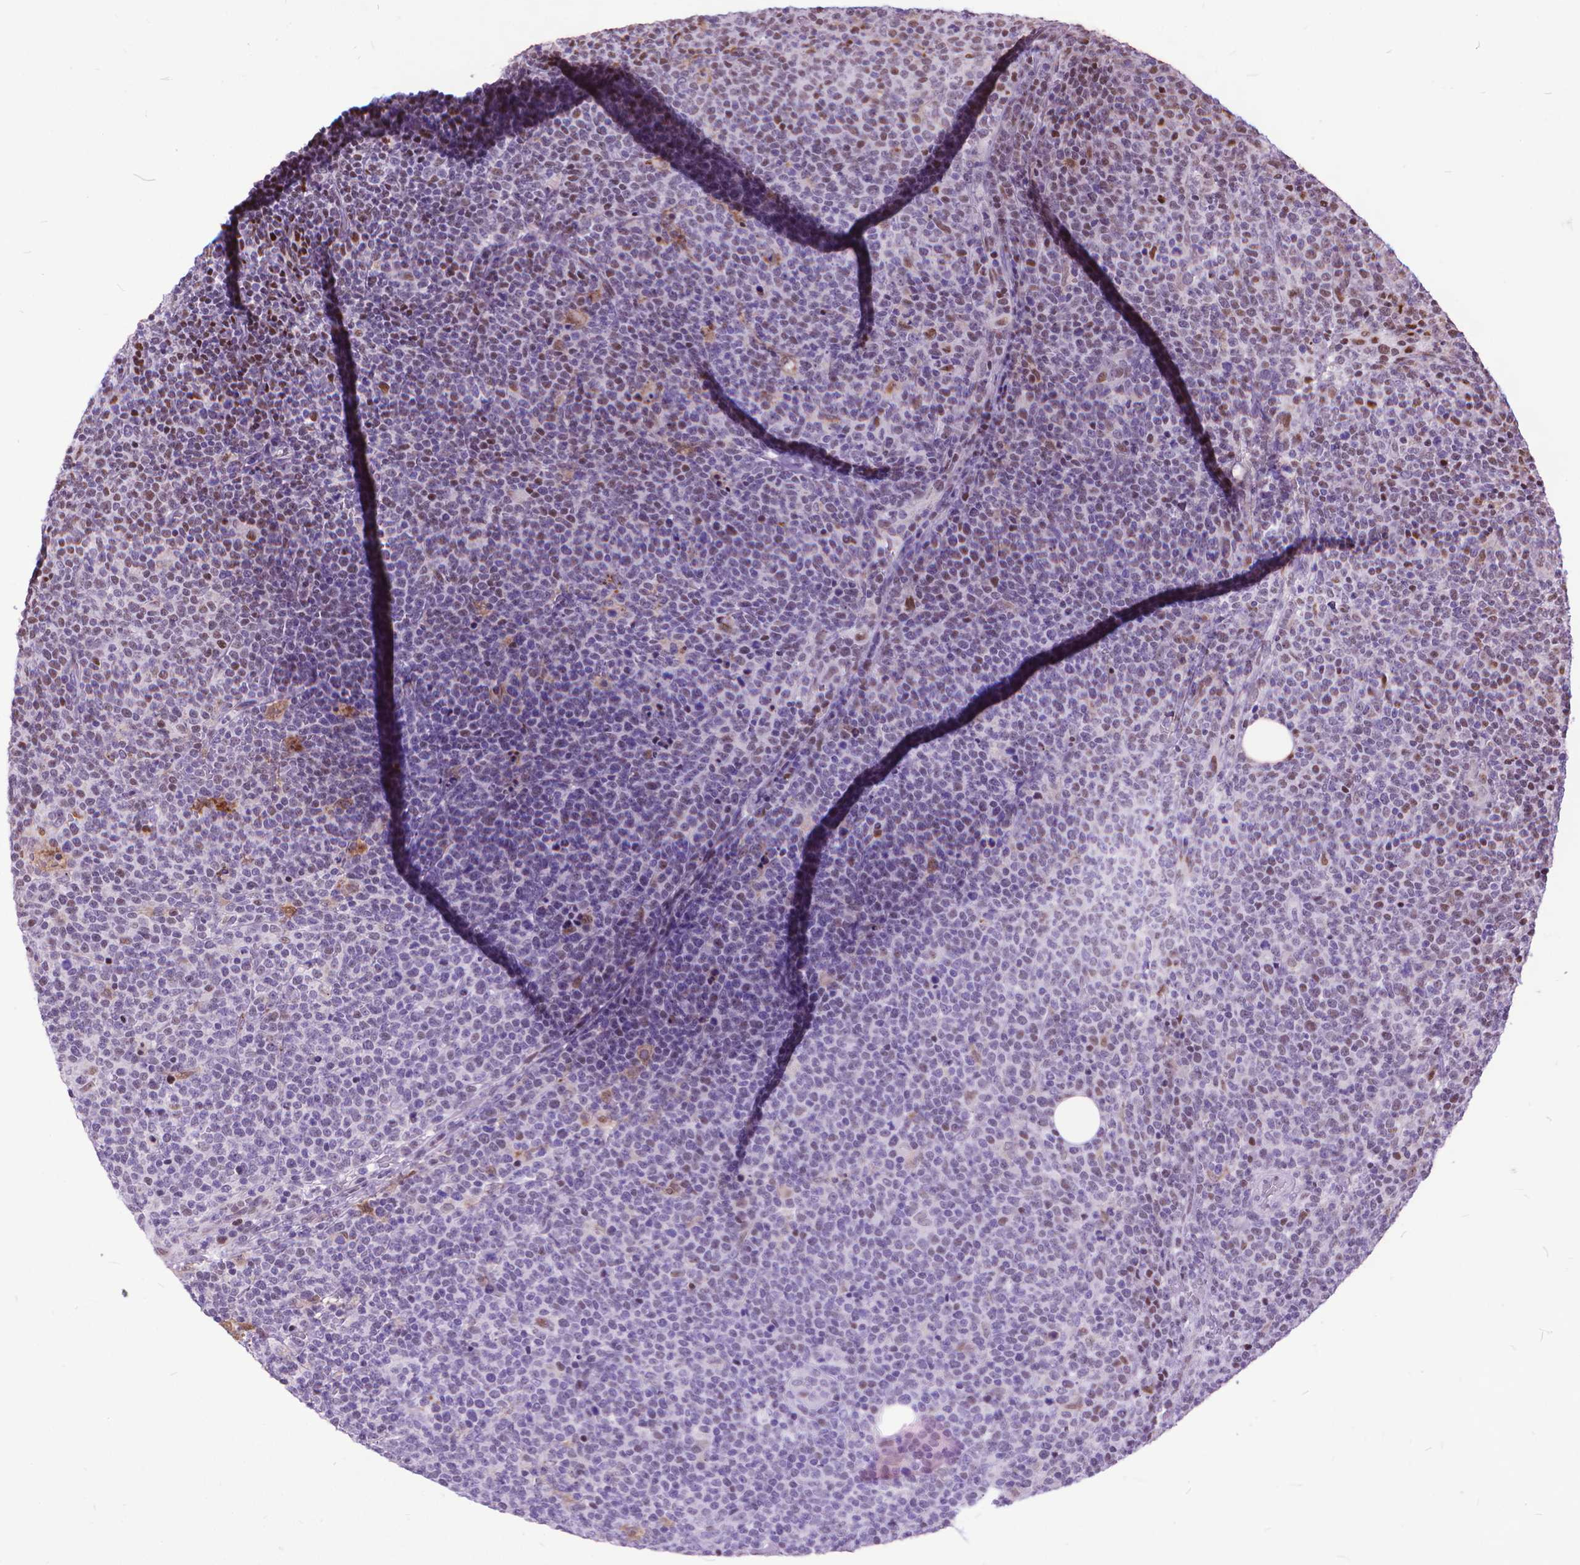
{"staining": {"intensity": "moderate", "quantity": "<25%", "location": "nuclear"}, "tissue": "lymphoma", "cell_type": "Tumor cells", "image_type": "cancer", "snomed": [{"axis": "morphology", "description": "Malignant lymphoma, non-Hodgkin's type, High grade"}, {"axis": "topography", "description": "Lymph node"}], "caption": "Lymphoma stained for a protein displays moderate nuclear positivity in tumor cells. (brown staining indicates protein expression, while blue staining denotes nuclei).", "gene": "POLE4", "patient": {"sex": "male", "age": 61}}